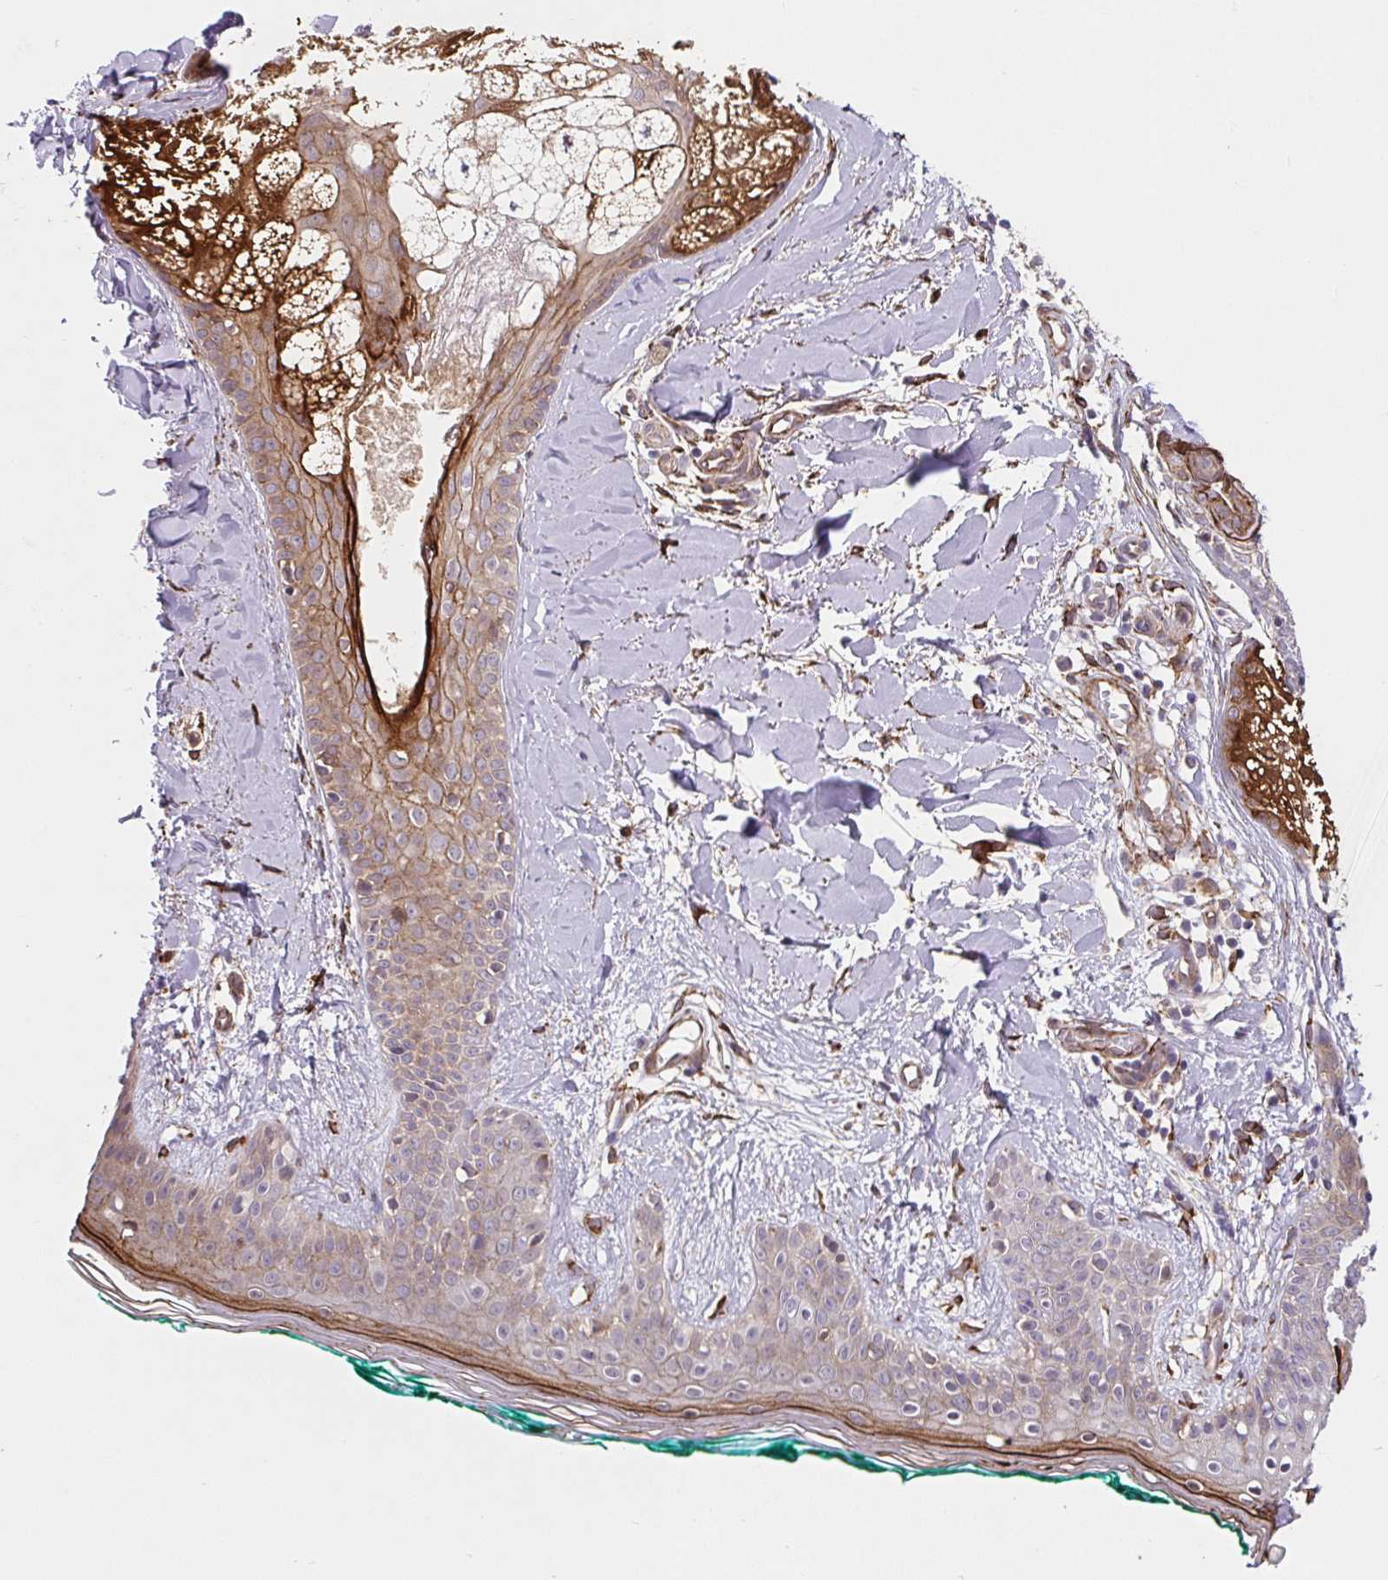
{"staining": {"intensity": "moderate", "quantity": ">75%", "location": "cytoplasmic/membranous"}, "tissue": "skin", "cell_type": "Fibroblasts", "image_type": "normal", "snomed": [{"axis": "morphology", "description": "Normal tissue, NOS"}, {"axis": "topography", "description": "Skin"}], "caption": "This micrograph reveals normal skin stained with IHC to label a protein in brown. The cytoplasmic/membranous of fibroblasts show moderate positivity for the protein. Nuclei are counter-stained blue.", "gene": "LYPD5", "patient": {"sex": "female", "age": 34}}